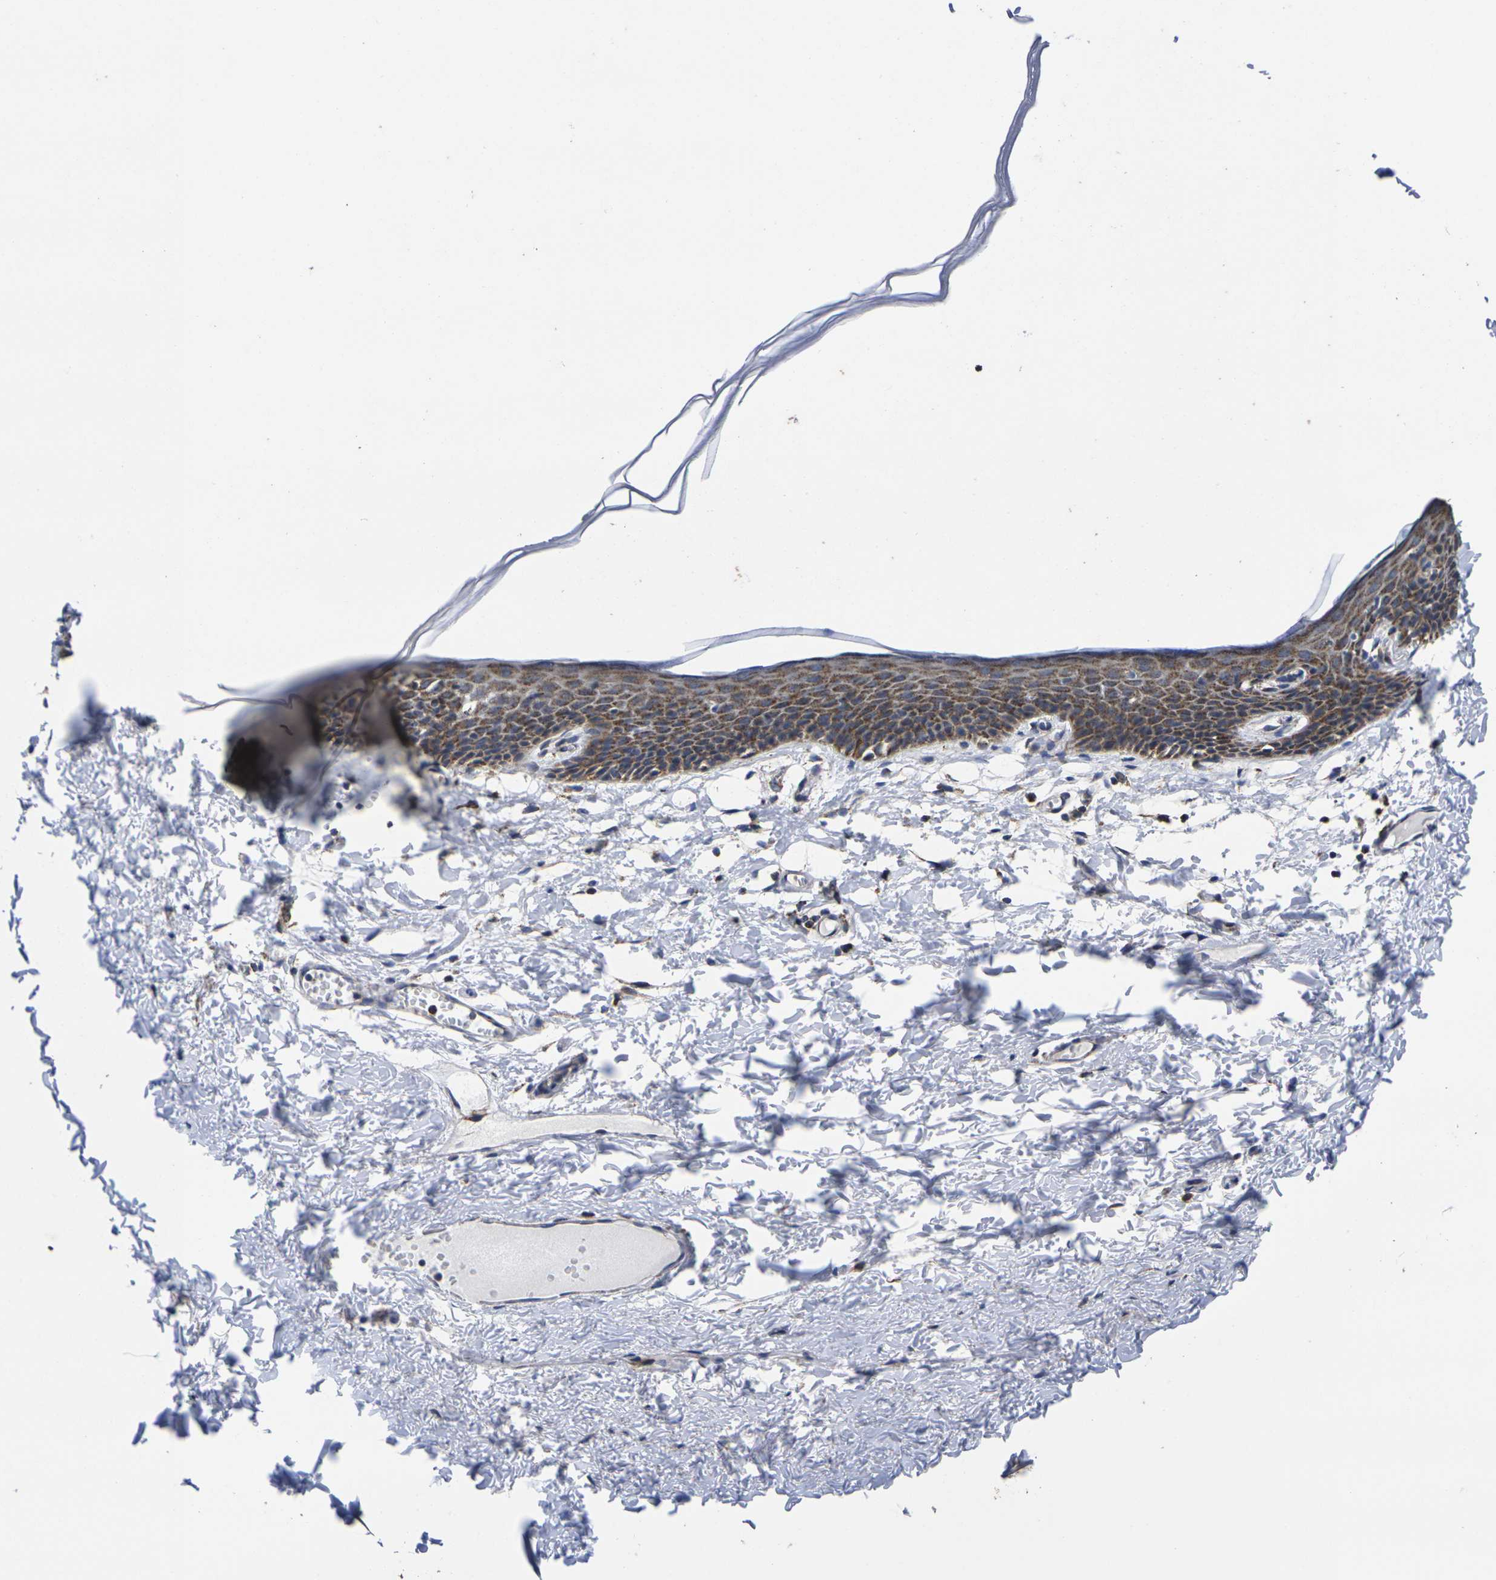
{"staining": {"intensity": "moderate", "quantity": ">75%", "location": "cytoplasmic/membranous"}, "tissue": "skin", "cell_type": "Epidermal cells", "image_type": "normal", "snomed": [{"axis": "morphology", "description": "Normal tissue, NOS"}, {"axis": "topography", "description": "Vulva"}], "caption": "This image shows immunohistochemistry (IHC) staining of normal human skin, with medium moderate cytoplasmic/membranous expression in about >75% of epidermal cells.", "gene": "P2RY11", "patient": {"sex": "female", "age": 54}}